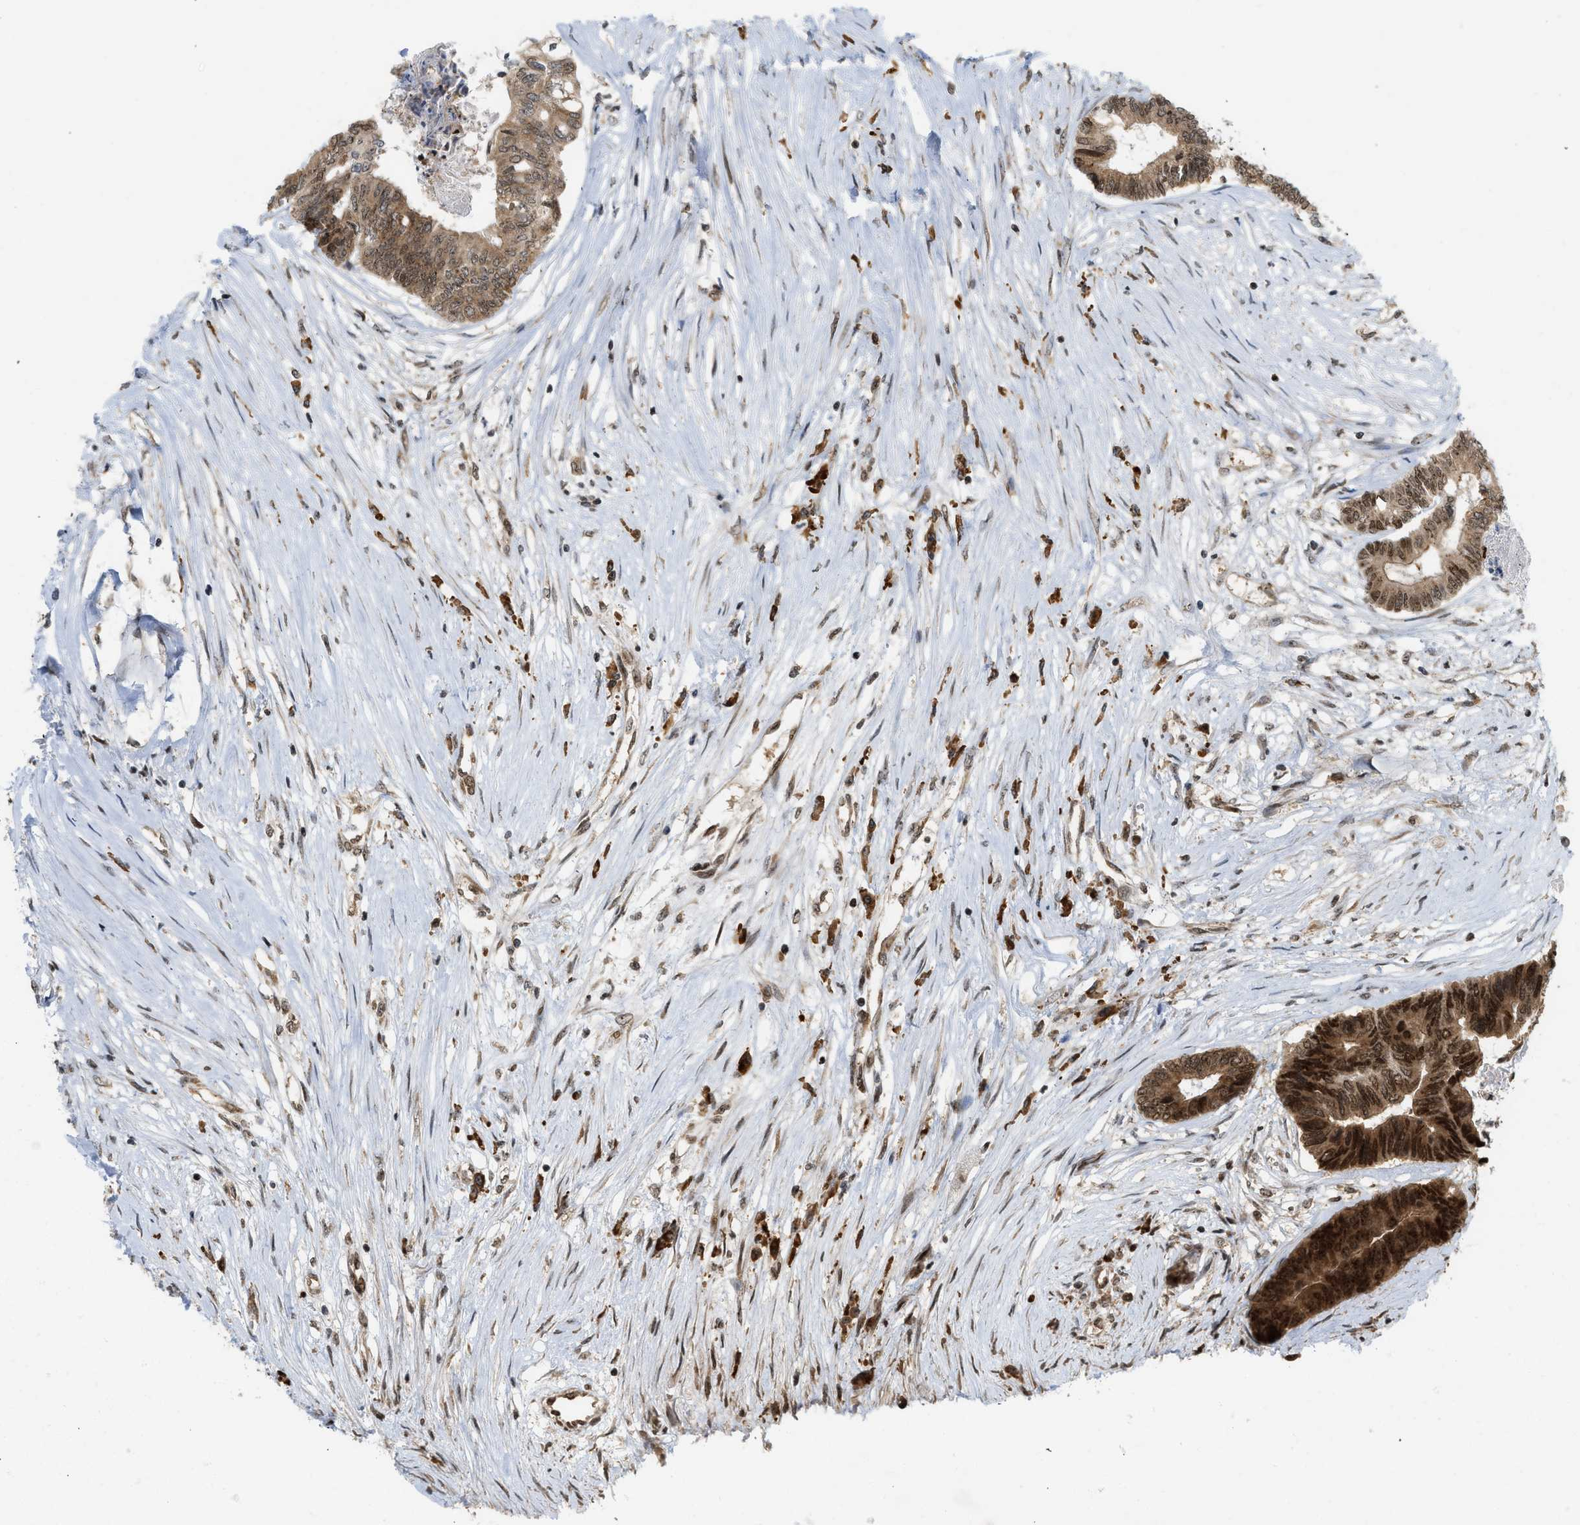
{"staining": {"intensity": "strong", "quantity": "<25%", "location": "cytoplasmic/membranous,nuclear"}, "tissue": "colorectal cancer", "cell_type": "Tumor cells", "image_type": "cancer", "snomed": [{"axis": "morphology", "description": "Adenocarcinoma, NOS"}, {"axis": "topography", "description": "Rectum"}], "caption": "The micrograph reveals staining of colorectal adenocarcinoma, revealing strong cytoplasmic/membranous and nuclear protein staining (brown color) within tumor cells.", "gene": "ZNF22", "patient": {"sex": "male", "age": 63}}